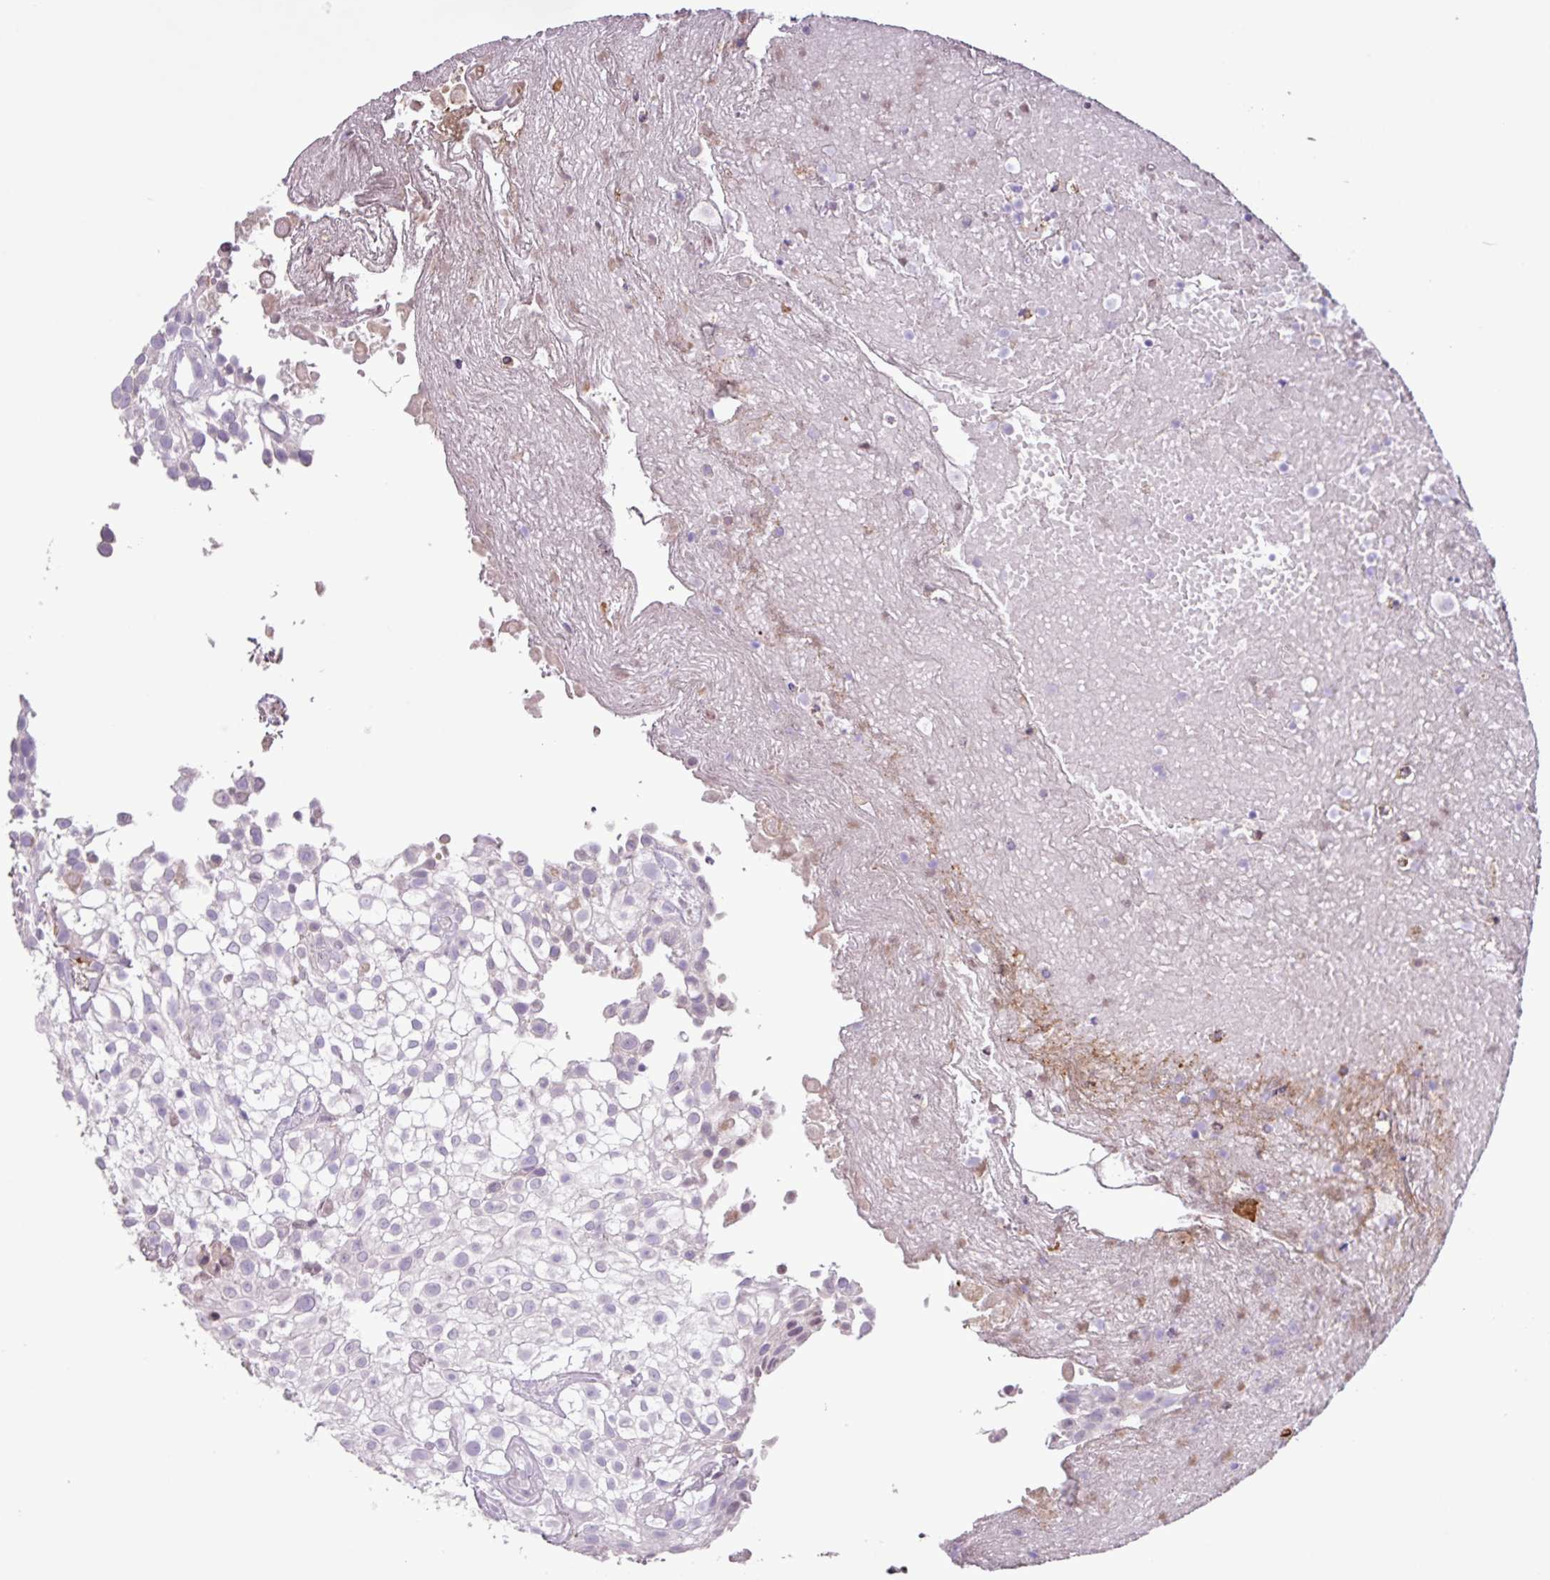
{"staining": {"intensity": "negative", "quantity": "none", "location": "none"}, "tissue": "urothelial cancer", "cell_type": "Tumor cells", "image_type": "cancer", "snomed": [{"axis": "morphology", "description": "Urothelial carcinoma, High grade"}, {"axis": "topography", "description": "Urinary bladder"}], "caption": "IHC of human urothelial cancer displays no staining in tumor cells.", "gene": "C4B", "patient": {"sex": "male", "age": 56}}